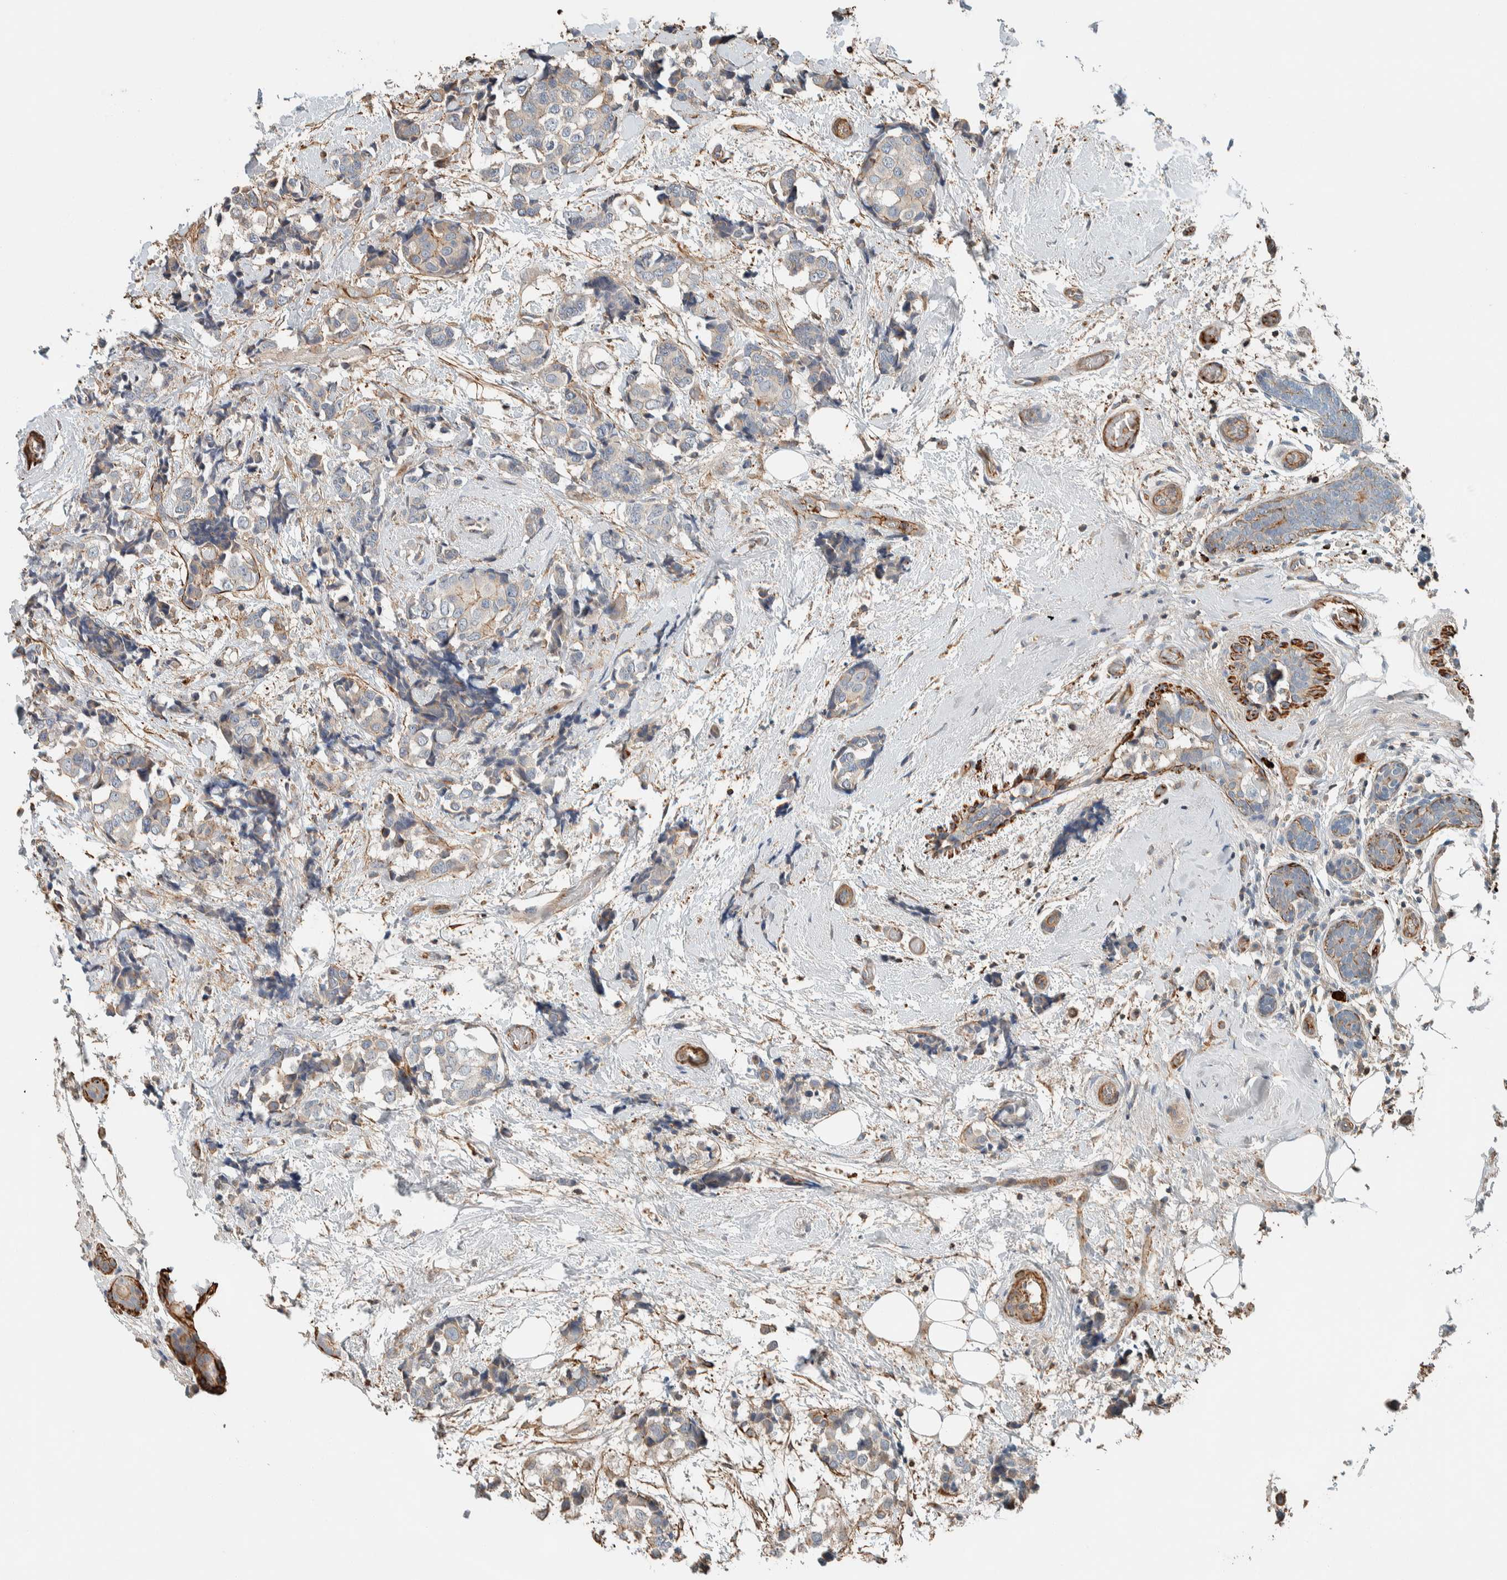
{"staining": {"intensity": "negative", "quantity": "none", "location": "none"}, "tissue": "breast cancer", "cell_type": "Tumor cells", "image_type": "cancer", "snomed": [{"axis": "morphology", "description": "Normal tissue, NOS"}, {"axis": "morphology", "description": "Duct carcinoma"}, {"axis": "topography", "description": "Breast"}], "caption": "Immunohistochemical staining of intraductal carcinoma (breast) displays no significant expression in tumor cells.", "gene": "CTBP2", "patient": {"sex": "female", "age": 43}}